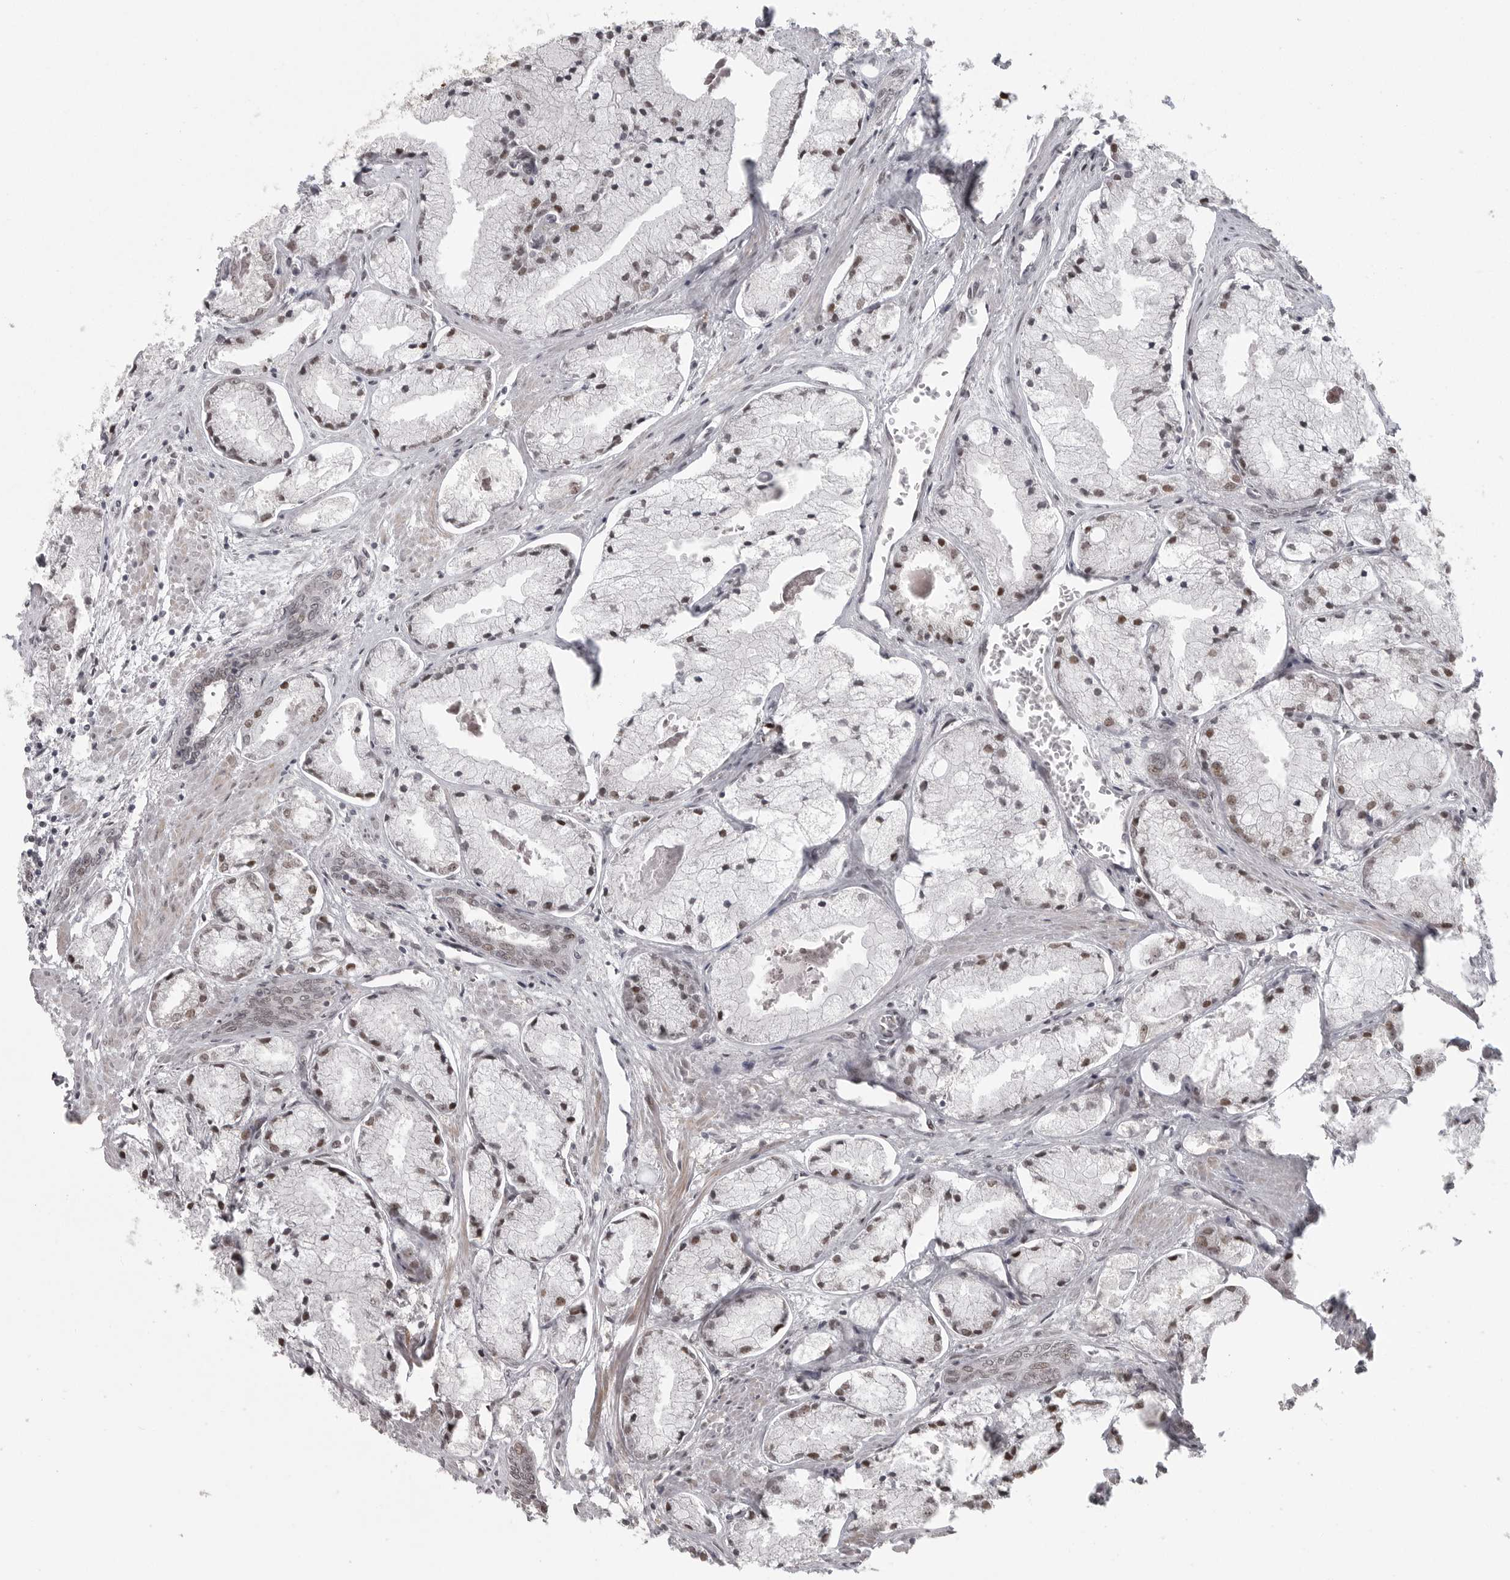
{"staining": {"intensity": "moderate", "quantity": "25%-75%", "location": "nuclear"}, "tissue": "prostate cancer", "cell_type": "Tumor cells", "image_type": "cancer", "snomed": [{"axis": "morphology", "description": "Adenocarcinoma, High grade"}, {"axis": "topography", "description": "Prostate"}], "caption": "A micrograph of human prostate high-grade adenocarcinoma stained for a protein demonstrates moderate nuclear brown staining in tumor cells. The staining was performed using DAB (3,3'-diaminobenzidine) to visualize the protein expression in brown, while the nuclei were stained in blue with hematoxylin (Magnification: 20x).", "gene": "ISG20L2", "patient": {"sex": "male", "age": 50}}